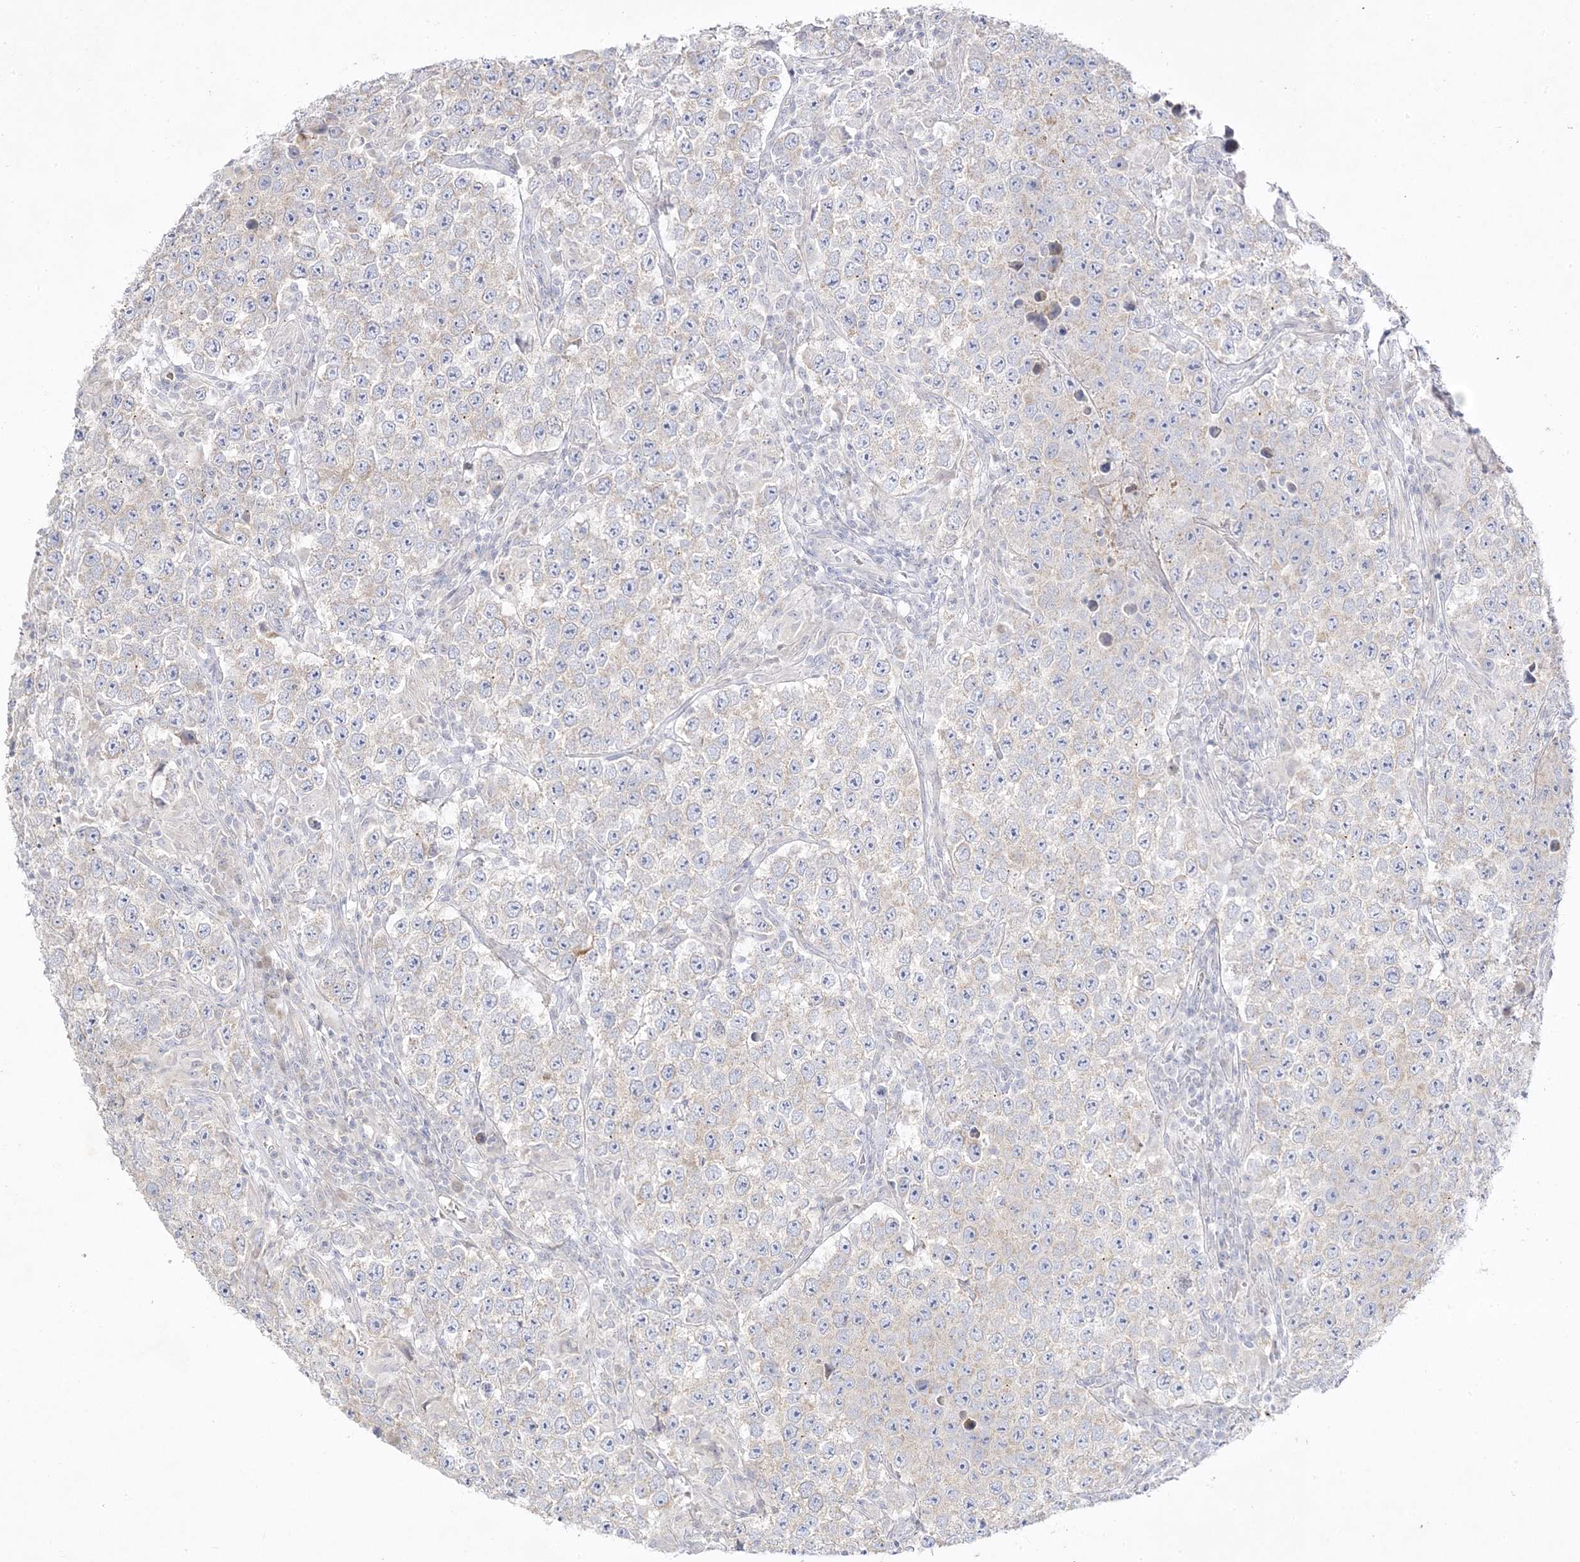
{"staining": {"intensity": "negative", "quantity": "none", "location": "none"}, "tissue": "testis cancer", "cell_type": "Tumor cells", "image_type": "cancer", "snomed": [{"axis": "morphology", "description": "Normal tissue, NOS"}, {"axis": "morphology", "description": "Urothelial carcinoma, High grade"}, {"axis": "morphology", "description": "Seminoma, NOS"}, {"axis": "morphology", "description": "Carcinoma, Embryonal, NOS"}, {"axis": "topography", "description": "Urinary bladder"}, {"axis": "topography", "description": "Testis"}], "caption": "IHC of human testis cancer displays no staining in tumor cells.", "gene": "TRANK1", "patient": {"sex": "male", "age": 41}}